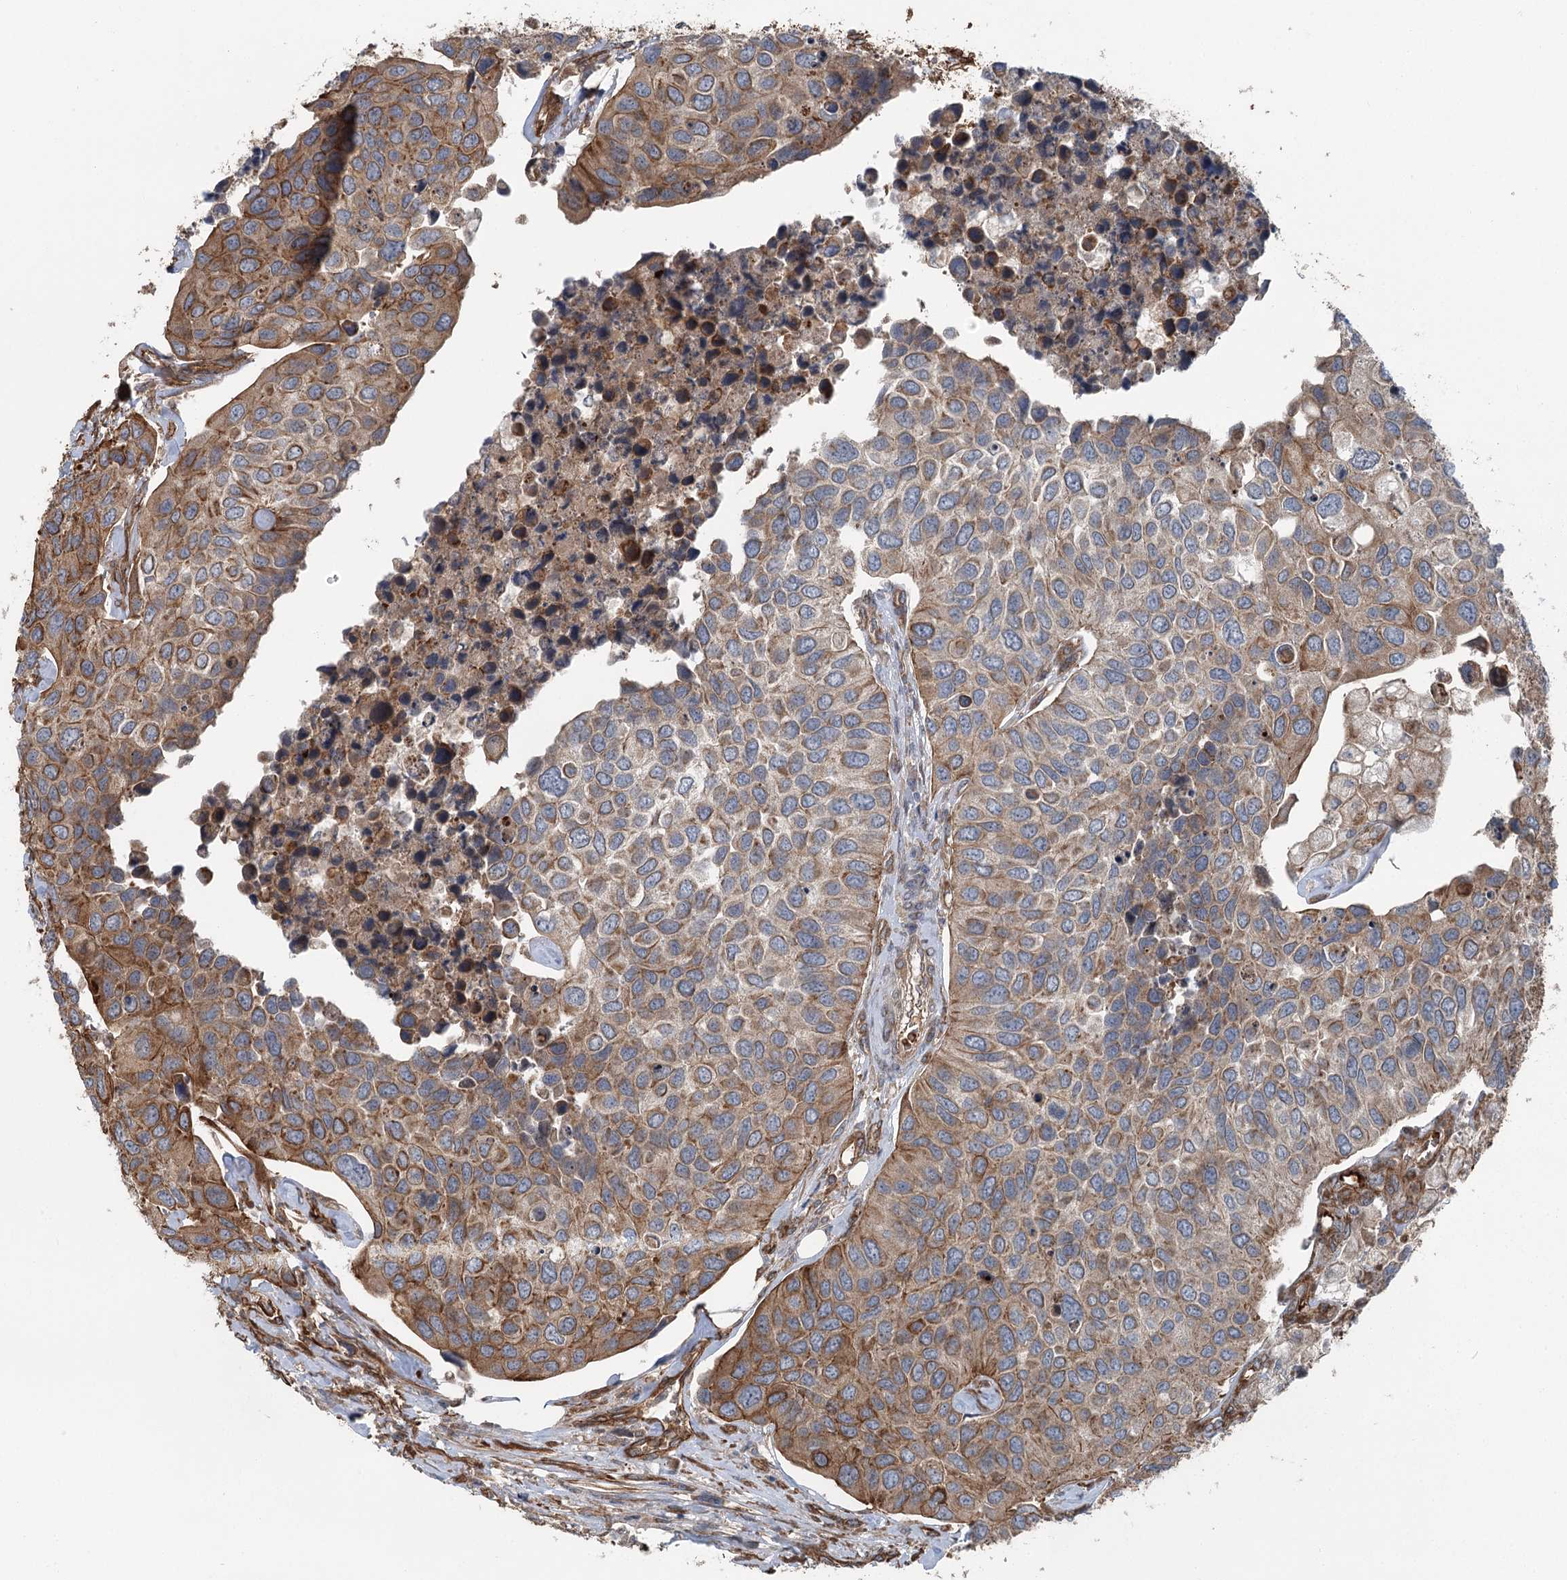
{"staining": {"intensity": "moderate", "quantity": ">75%", "location": "cytoplasmic/membranous"}, "tissue": "urothelial cancer", "cell_type": "Tumor cells", "image_type": "cancer", "snomed": [{"axis": "morphology", "description": "Urothelial carcinoma, High grade"}, {"axis": "topography", "description": "Urinary bladder"}], "caption": "Immunohistochemical staining of human urothelial carcinoma (high-grade) shows medium levels of moderate cytoplasmic/membranous protein staining in approximately >75% of tumor cells.", "gene": "IQSEC1", "patient": {"sex": "male", "age": 74}}